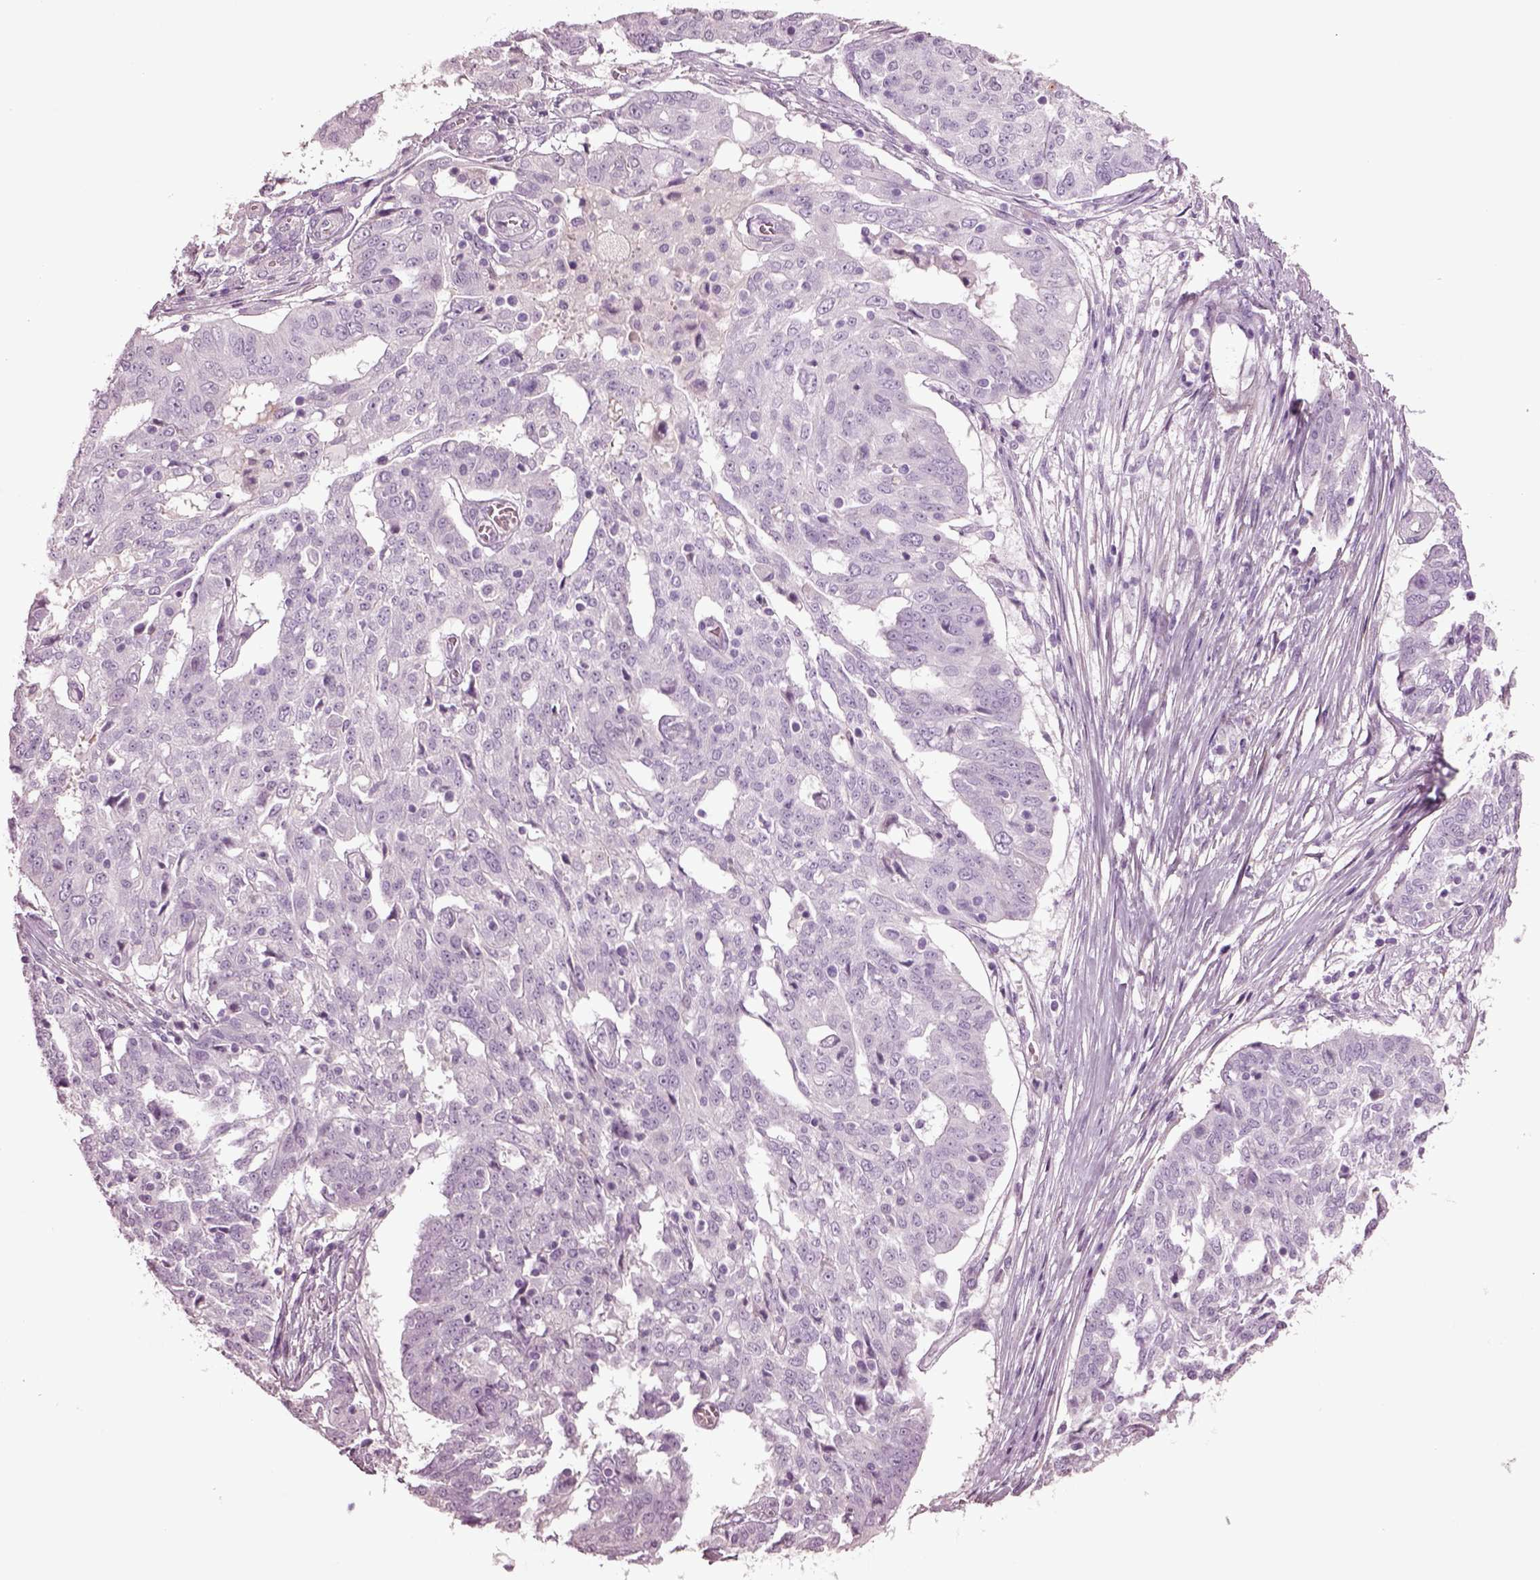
{"staining": {"intensity": "negative", "quantity": "none", "location": "none"}, "tissue": "ovarian cancer", "cell_type": "Tumor cells", "image_type": "cancer", "snomed": [{"axis": "morphology", "description": "Cystadenocarcinoma, serous, NOS"}, {"axis": "topography", "description": "Ovary"}], "caption": "IHC histopathology image of neoplastic tissue: ovarian cancer (serous cystadenocarcinoma) stained with DAB (3,3'-diaminobenzidine) reveals no significant protein staining in tumor cells.", "gene": "GUCA1A", "patient": {"sex": "female", "age": 67}}